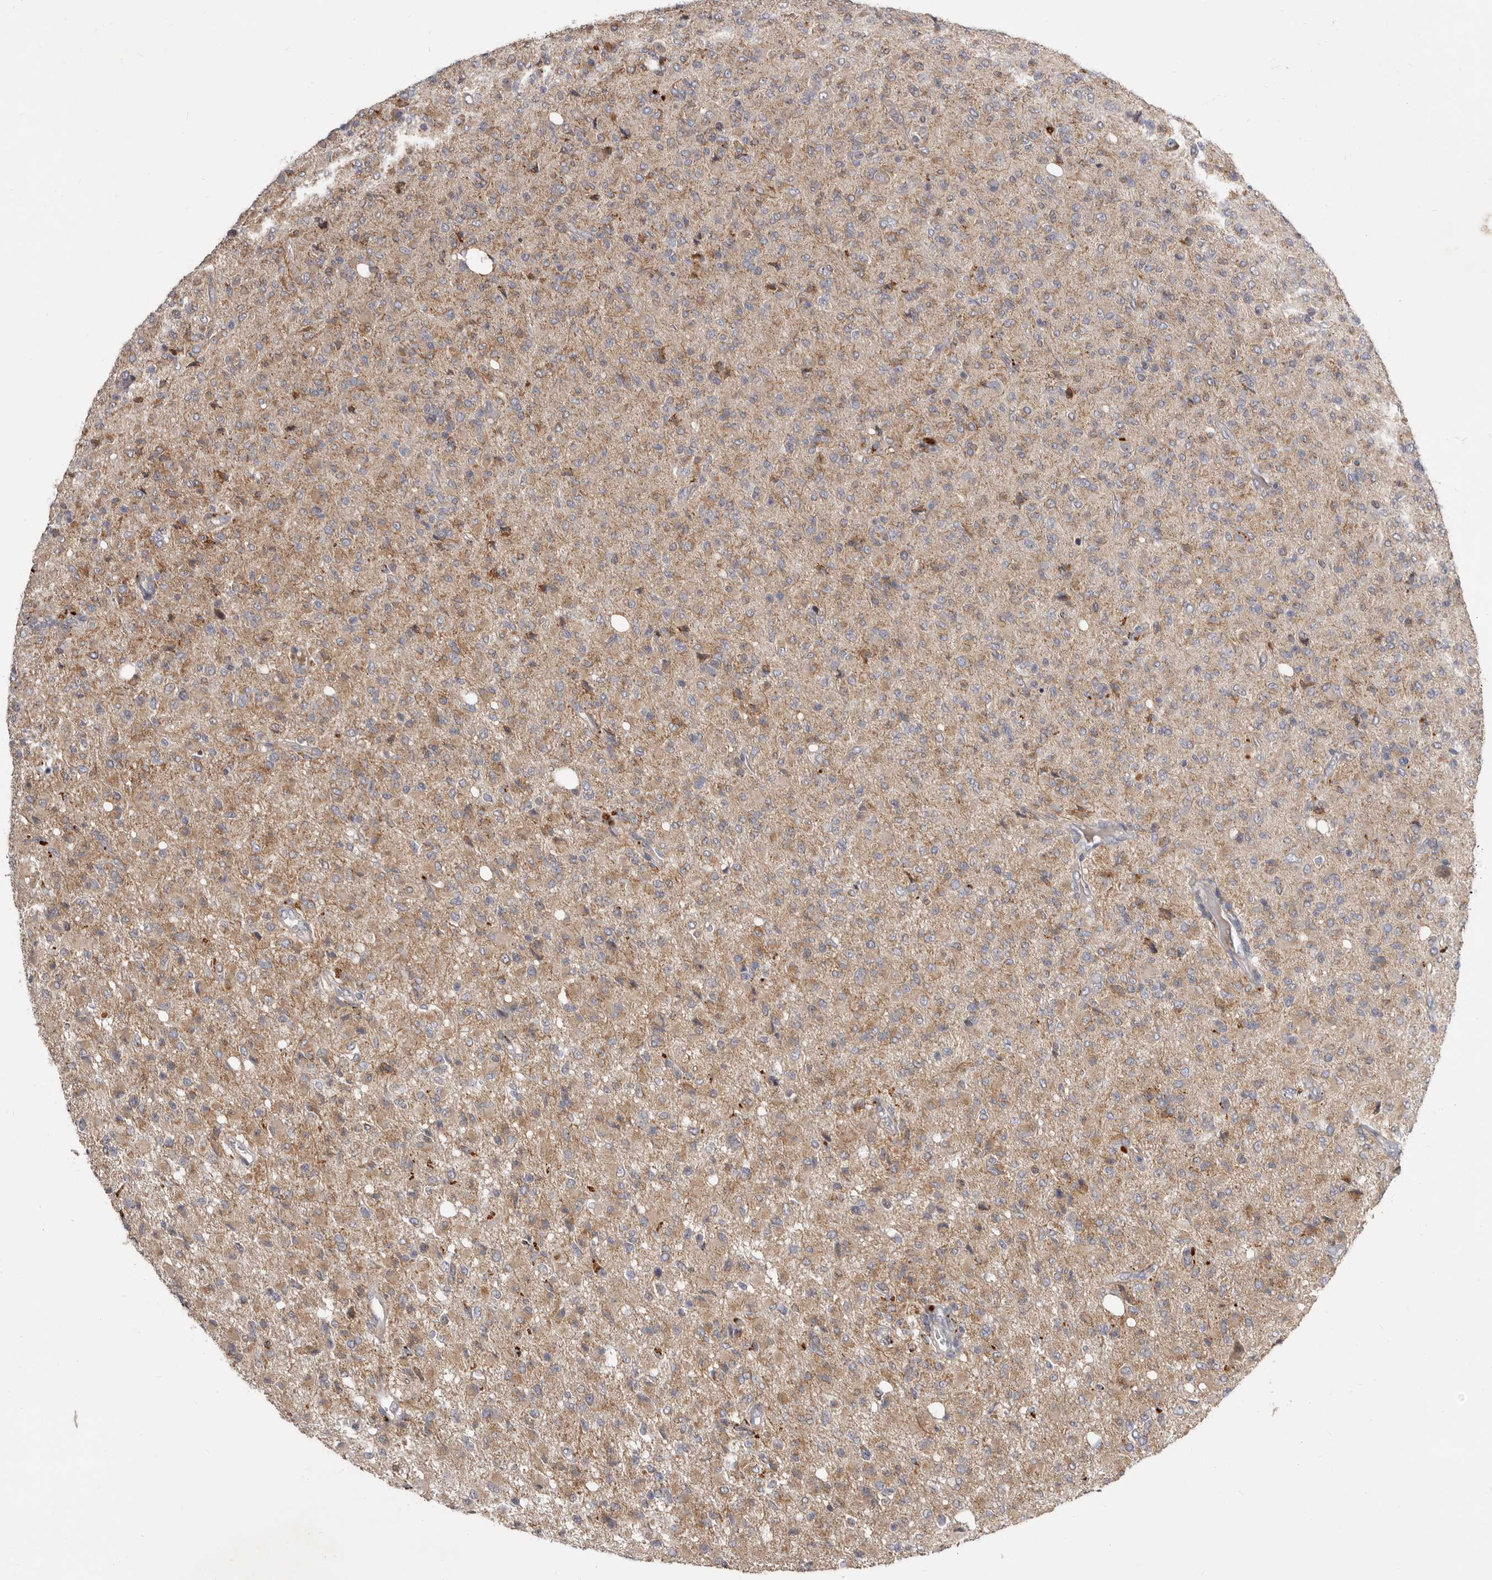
{"staining": {"intensity": "moderate", "quantity": "<25%", "location": "cytoplasmic/membranous"}, "tissue": "glioma", "cell_type": "Tumor cells", "image_type": "cancer", "snomed": [{"axis": "morphology", "description": "Glioma, malignant, High grade"}, {"axis": "topography", "description": "Brain"}], "caption": "Moderate cytoplasmic/membranous expression for a protein is seen in approximately <25% of tumor cells of high-grade glioma (malignant) using IHC.", "gene": "SMC4", "patient": {"sex": "female", "age": 57}}